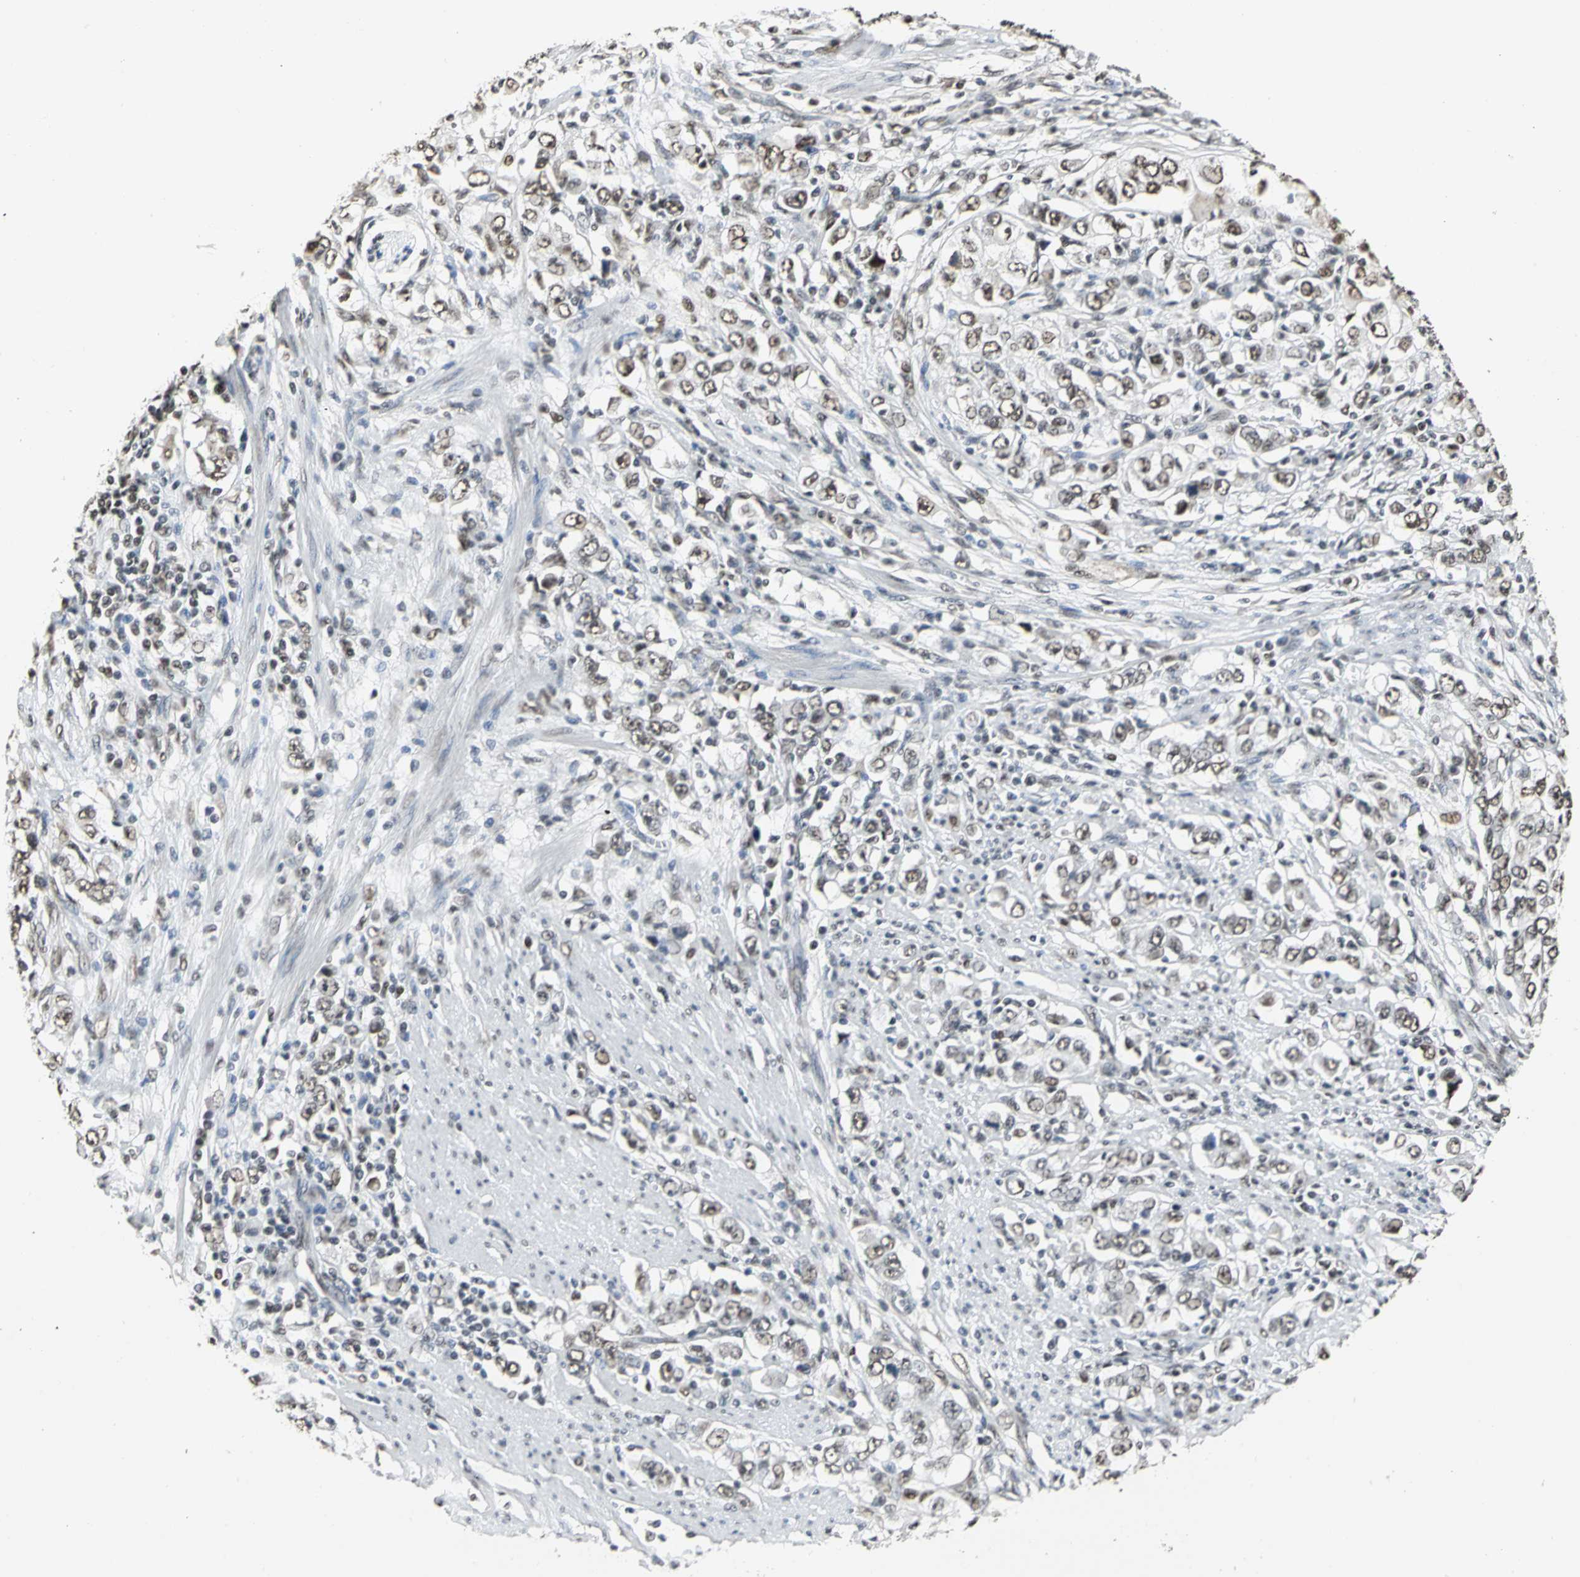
{"staining": {"intensity": "moderate", "quantity": ">75%", "location": "nuclear"}, "tissue": "stomach cancer", "cell_type": "Tumor cells", "image_type": "cancer", "snomed": [{"axis": "morphology", "description": "Adenocarcinoma, NOS"}, {"axis": "topography", "description": "Stomach, lower"}], "caption": "An immunohistochemistry (IHC) image of neoplastic tissue is shown. Protein staining in brown shows moderate nuclear positivity in stomach cancer within tumor cells.", "gene": "CCDC88C", "patient": {"sex": "female", "age": 72}}